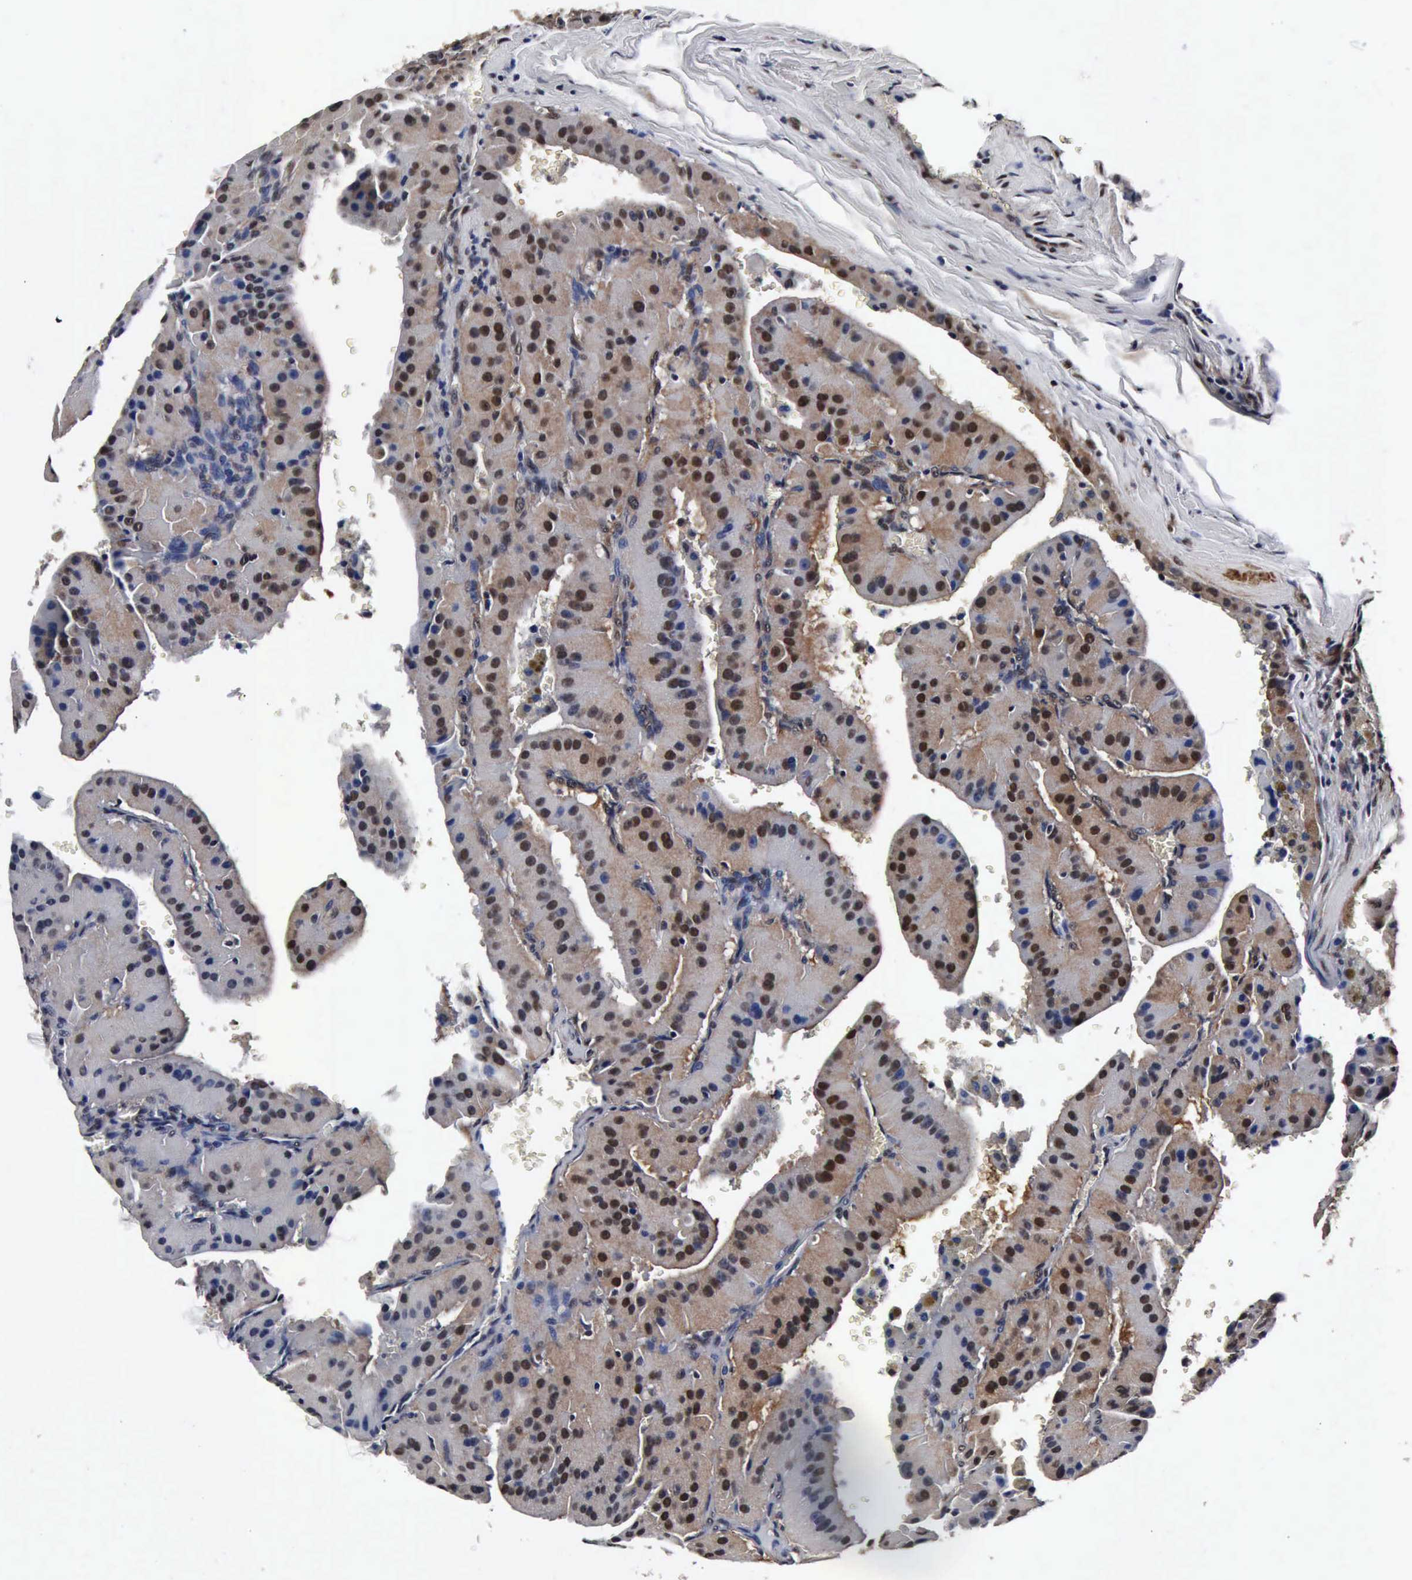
{"staining": {"intensity": "moderate", "quantity": ">75%", "location": "cytoplasmic/membranous,nuclear"}, "tissue": "thyroid cancer", "cell_type": "Tumor cells", "image_type": "cancer", "snomed": [{"axis": "morphology", "description": "Carcinoma, NOS"}, {"axis": "topography", "description": "Thyroid gland"}], "caption": "Brown immunohistochemical staining in human carcinoma (thyroid) displays moderate cytoplasmic/membranous and nuclear expression in about >75% of tumor cells.", "gene": "UBC", "patient": {"sex": "male", "age": 76}}